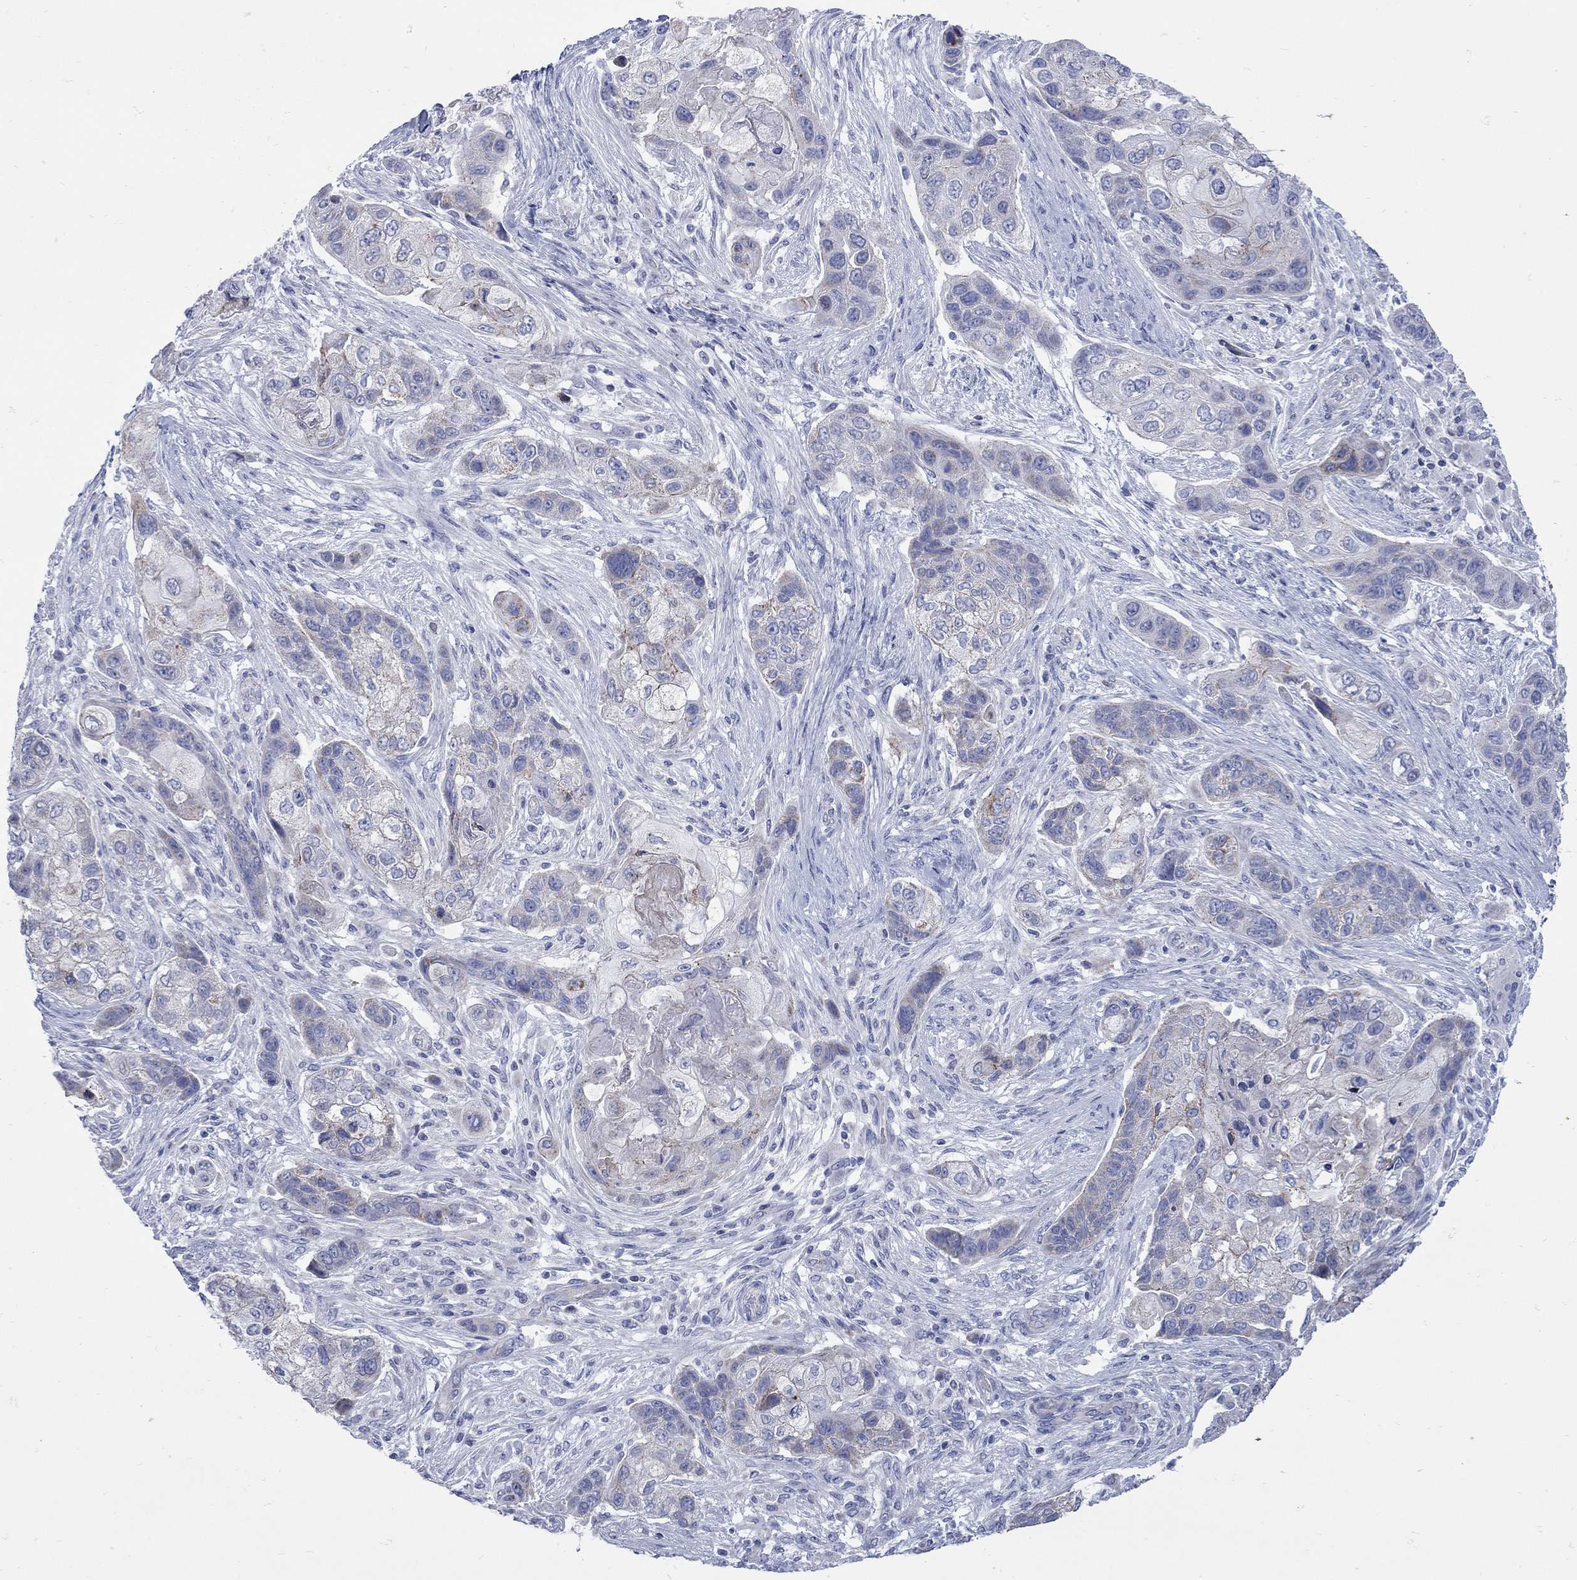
{"staining": {"intensity": "weak", "quantity": "<25%", "location": "cytoplasmic/membranous"}, "tissue": "lung cancer", "cell_type": "Tumor cells", "image_type": "cancer", "snomed": [{"axis": "morphology", "description": "Squamous cell carcinoma, NOS"}, {"axis": "topography", "description": "Lung"}], "caption": "High magnification brightfield microscopy of squamous cell carcinoma (lung) stained with DAB (brown) and counterstained with hematoxylin (blue): tumor cells show no significant expression. (Immunohistochemistry, brightfield microscopy, high magnification).", "gene": "PDZD3", "patient": {"sex": "male", "age": 69}}